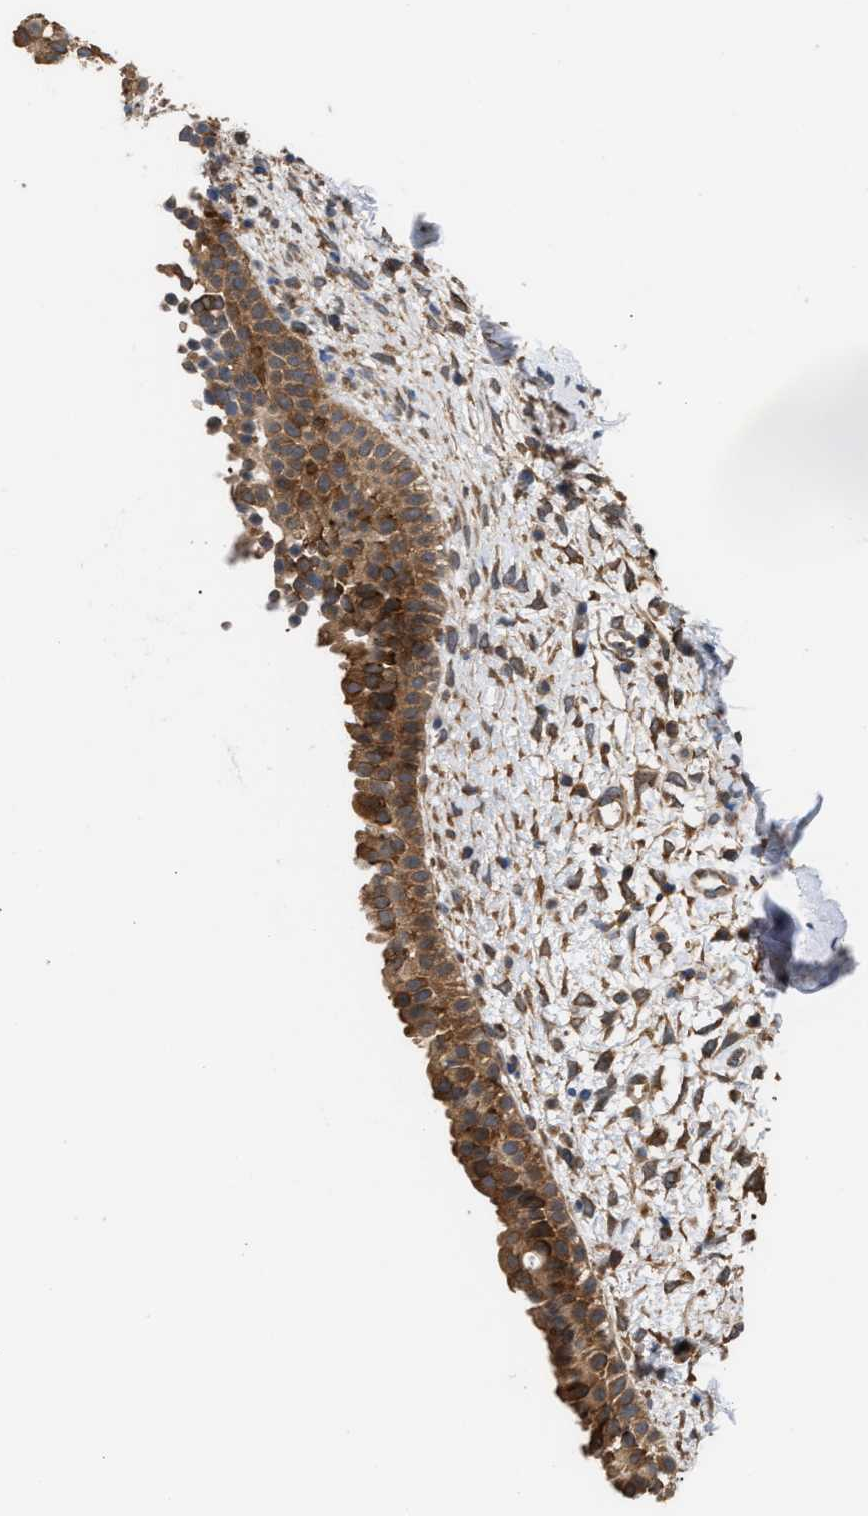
{"staining": {"intensity": "strong", "quantity": ">75%", "location": "cytoplasmic/membranous"}, "tissue": "nasopharynx", "cell_type": "Respiratory epithelial cells", "image_type": "normal", "snomed": [{"axis": "morphology", "description": "Normal tissue, NOS"}, {"axis": "topography", "description": "Nasopharynx"}], "caption": "Immunohistochemical staining of unremarkable human nasopharynx demonstrates strong cytoplasmic/membranous protein expression in about >75% of respiratory epithelial cells. The staining was performed using DAB to visualize the protein expression in brown, while the nuclei were stained in blue with hematoxylin (Magnification: 20x).", "gene": "LAPTM4B", "patient": {"sex": "male", "age": 22}}